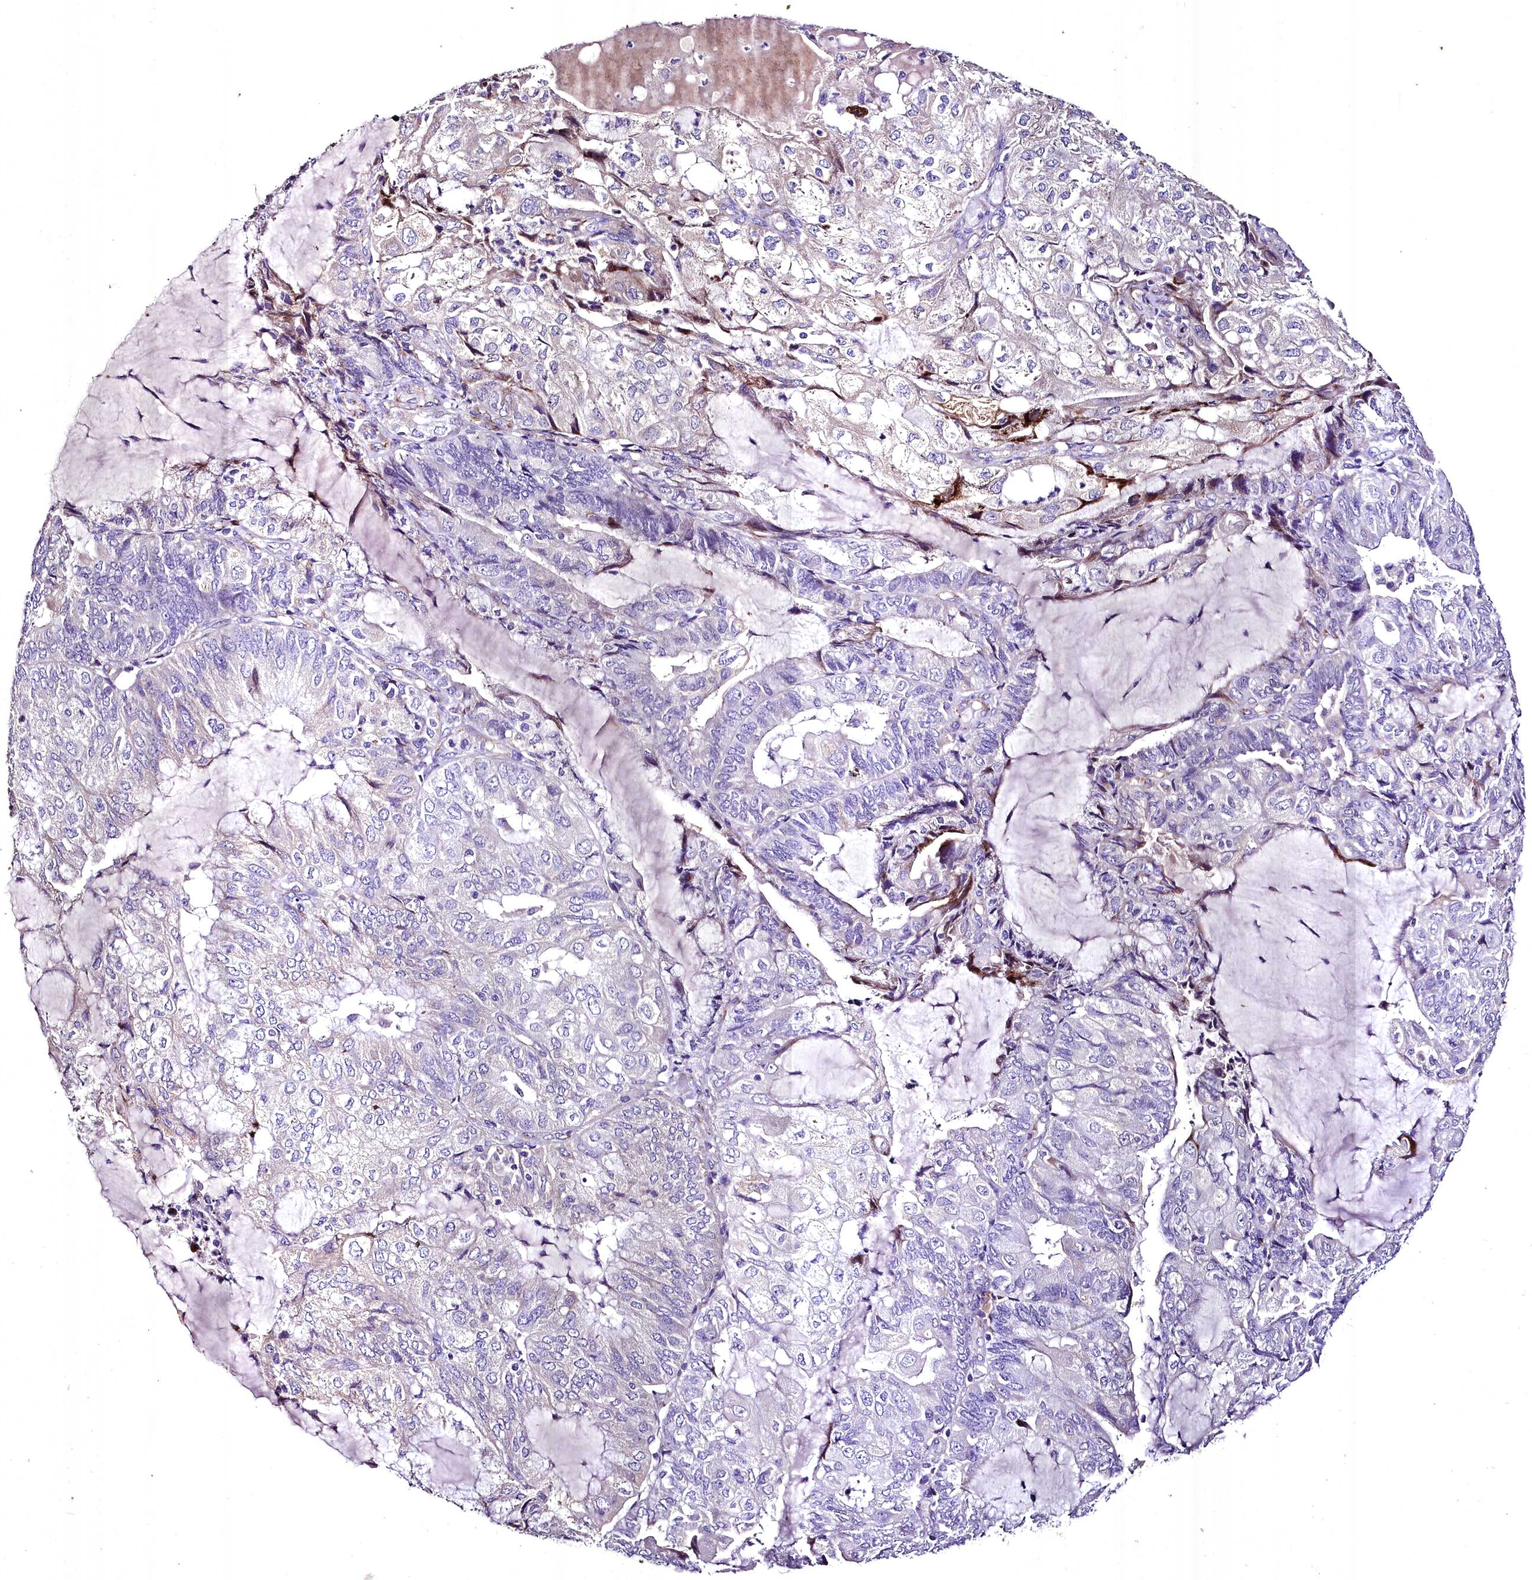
{"staining": {"intensity": "negative", "quantity": "none", "location": "none"}, "tissue": "endometrial cancer", "cell_type": "Tumor cells", "image_type": "cancer", "snomed": [{"axis": "morphology", "description": "Adenocarcinoma, NOS"}, {"axis": "topography", "description": "Endometrium"}], "caption": "Immunohistochemistry of endometrial cancer (adenocarcinoma) exhibits no positivity in tumor cells. Nuclei are stained in blue.", "gene": "MS4A18", "patient": {"sex": "female", "age": 81}}